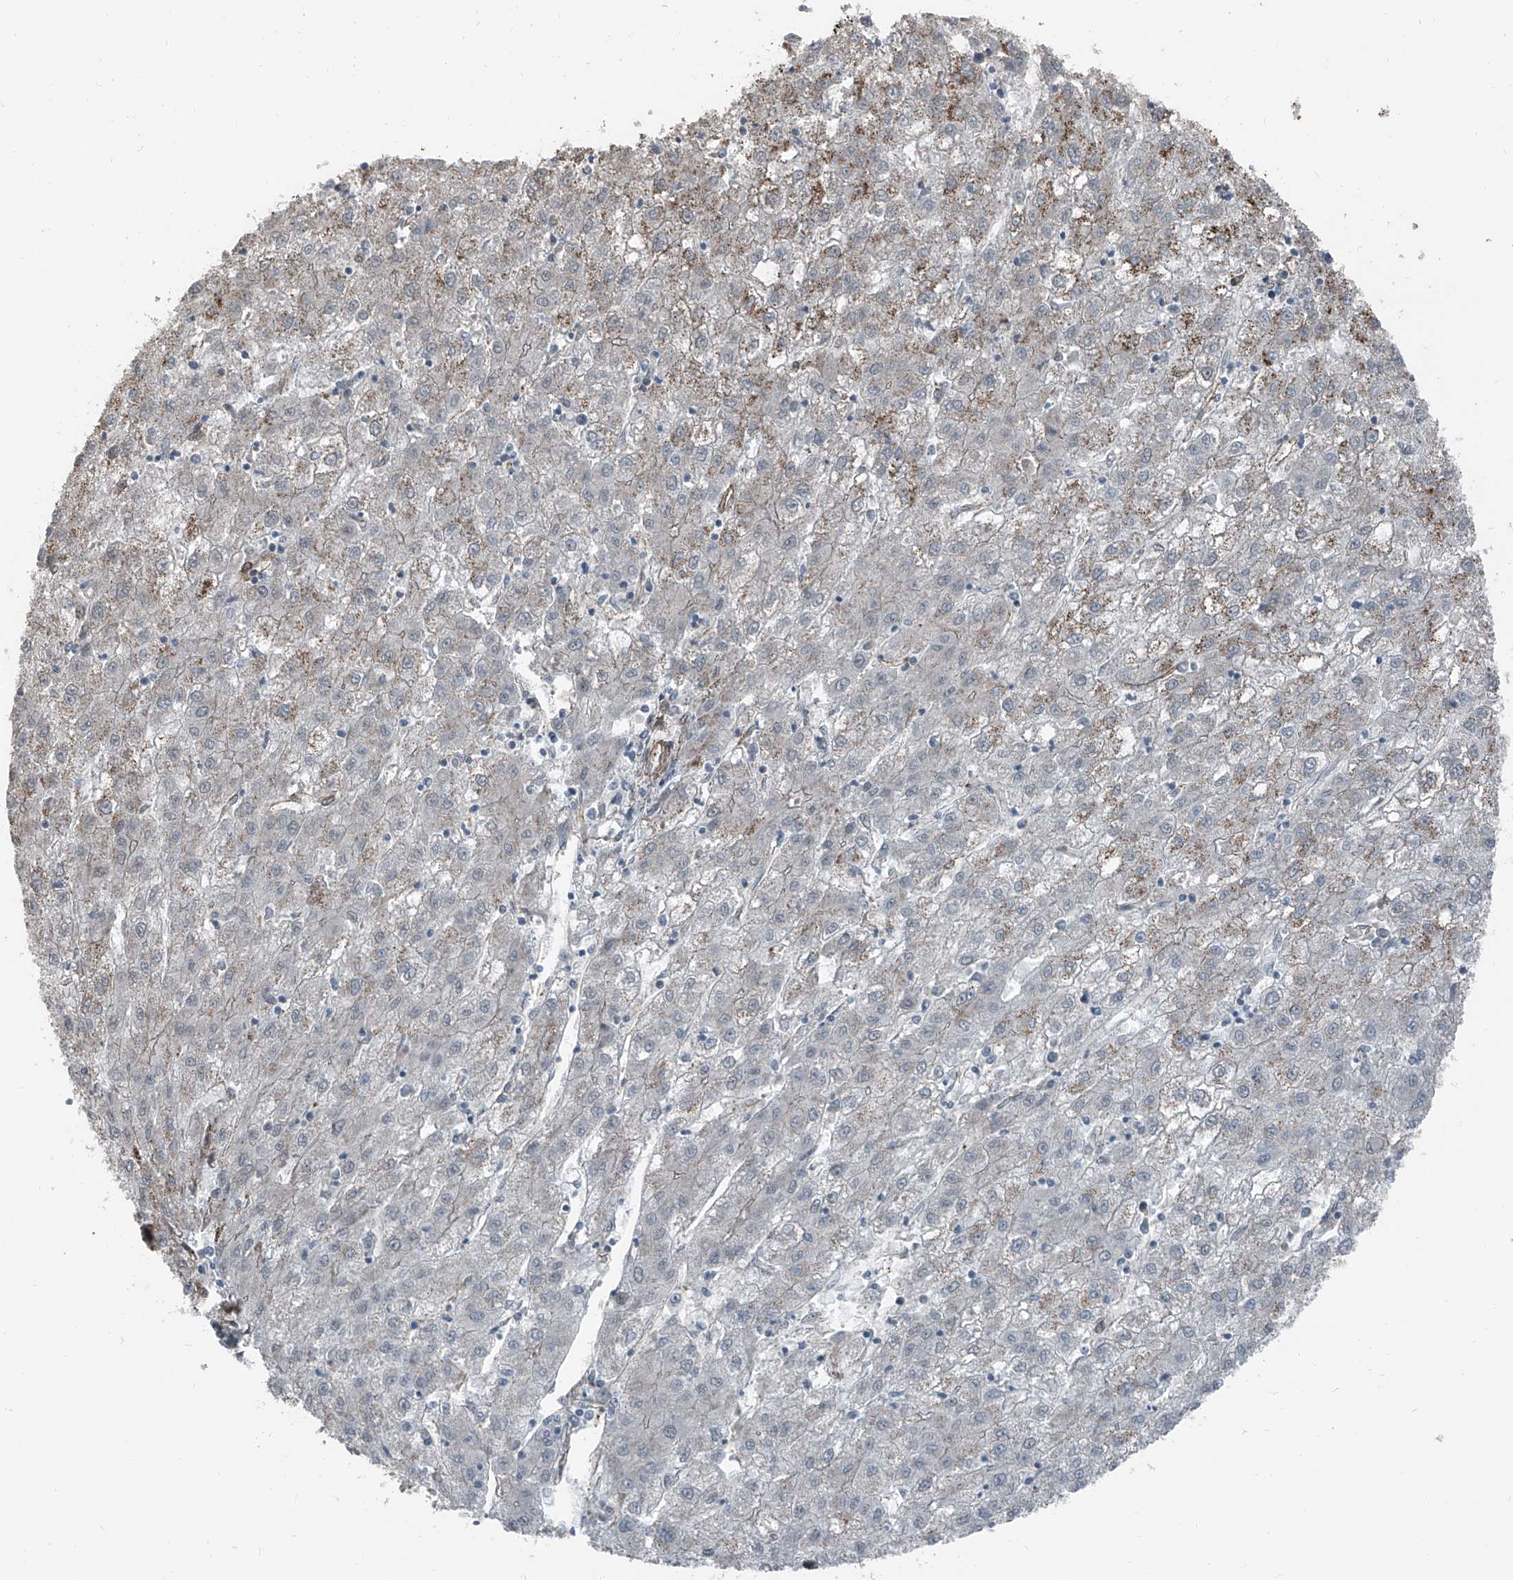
{"staining": {"intensity": "moderate", "quantity": "<25%", "location": "cytoplasmic/membranous"}, "tissue": "liver cancer", "cell_type": "Tumor cells", "image_type": "cancer", "snomed": [{"axis": "morphology", "description": "Carcinoma, Hepatocellular, NOS"}, {"axis": "topography", "description": "Liver"}], "caption": "Immunohistochemistry (IHC) micrograph of hepatocellular carcinoma (liver) stained for a protein (brown), which shows low levels of moderate cytoplasmic/membranous positivity in about <25% of tumor cells.", "gene": "ZNF570", "patient": {"sex": "male", "age": 72}}